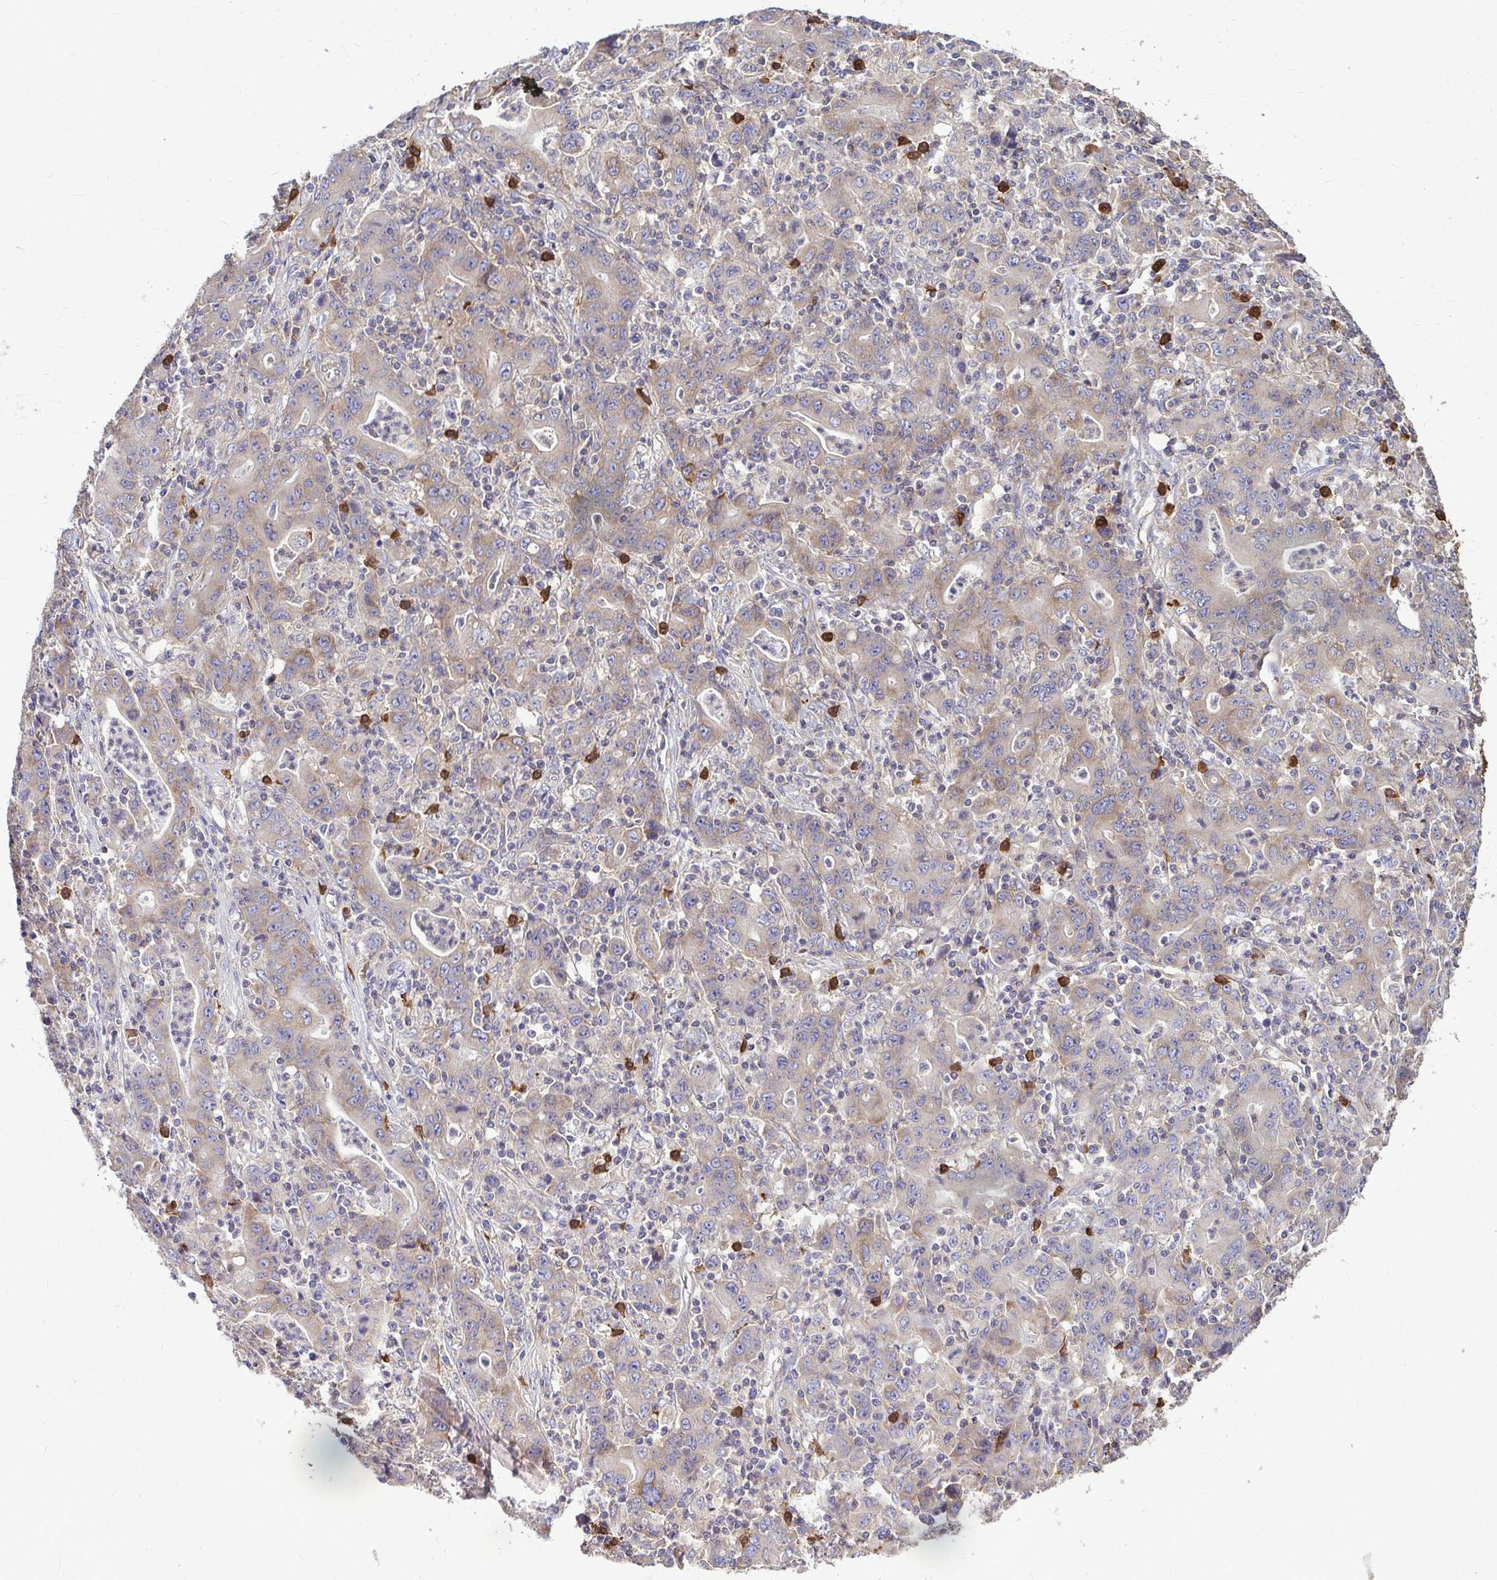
{"staining": {"intensity": "weak", "quantity": "25%-75%", "location": "cytoplasmic/membranous"}, "tissue": "stomach cancer", "cell_type": "Tumor cells", "image_type": "cancer", "snomed": [{"axis": "morphology", "description": "Adenocarcinoma, NOS"}, {"axis": "topography", "description": "Stomach, upper"}], "caption": "DAB (3,3'-diaminobenzidine) immunohistochemical staining of adenocarcinoma (stomach) displays weak cytoplasmic/membranous protein staining in about 25%-75% of tumor cells.", "gene": "FMR1", "patient": {"sex": "male", "age": 69}}